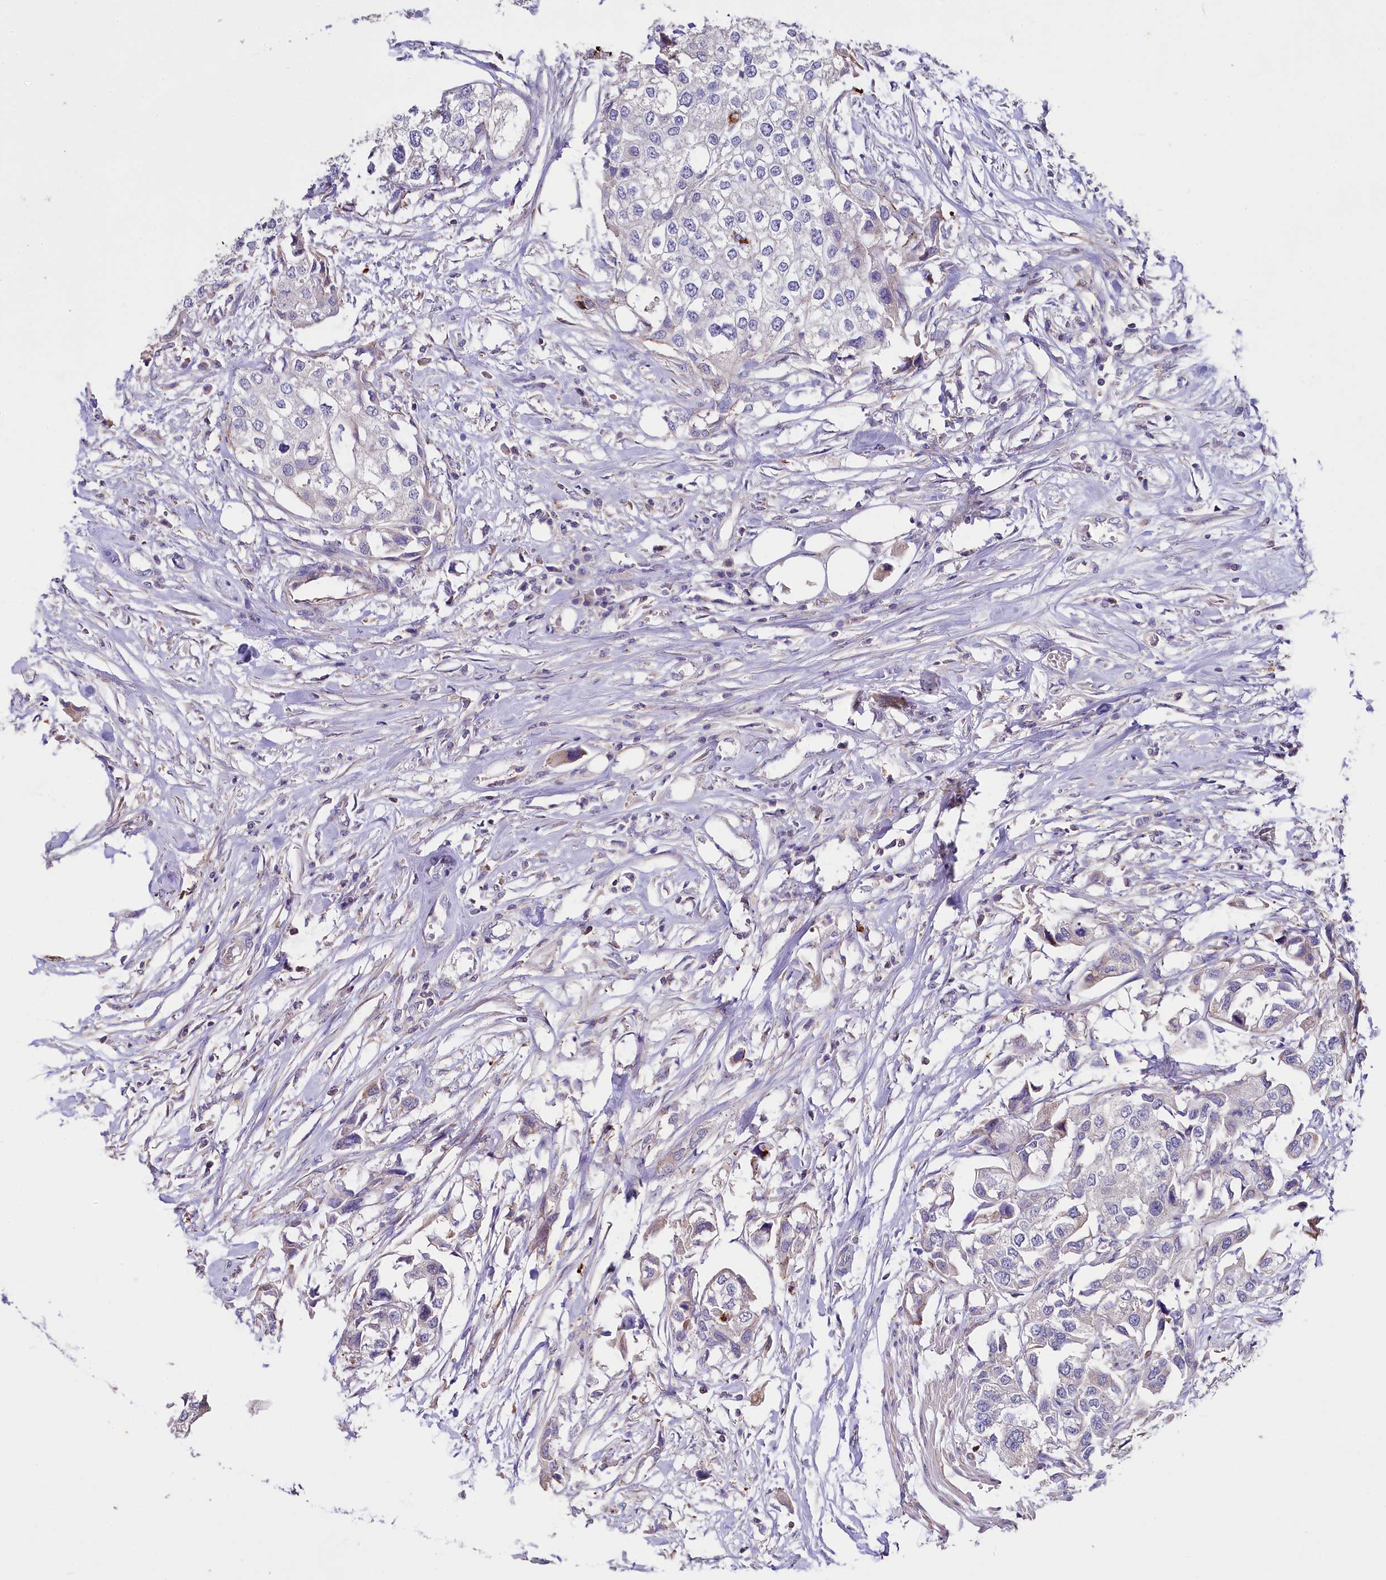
{"staining": {"intensity": "weak", "quantity": "<25%", "location": "cytoplasmic/membranous"}, "tissue": "urothelial cancer", "cell_type": "Tumor cells", "image_type": "cancer", "snomed": [{"axis": "morphology", "description": "Urothelial carcinoma, High grade"}, {"axis": "topography", "description": "Urinary bladder"}], "caption": "High power microscopy image of an immunohistochemistry histopathology image of urothelial carcinoma (high-grade), revealing no significant staining in tumor cells.", "gene": "RPUSD3", "patient": {"sex": "male", "age": 64}}